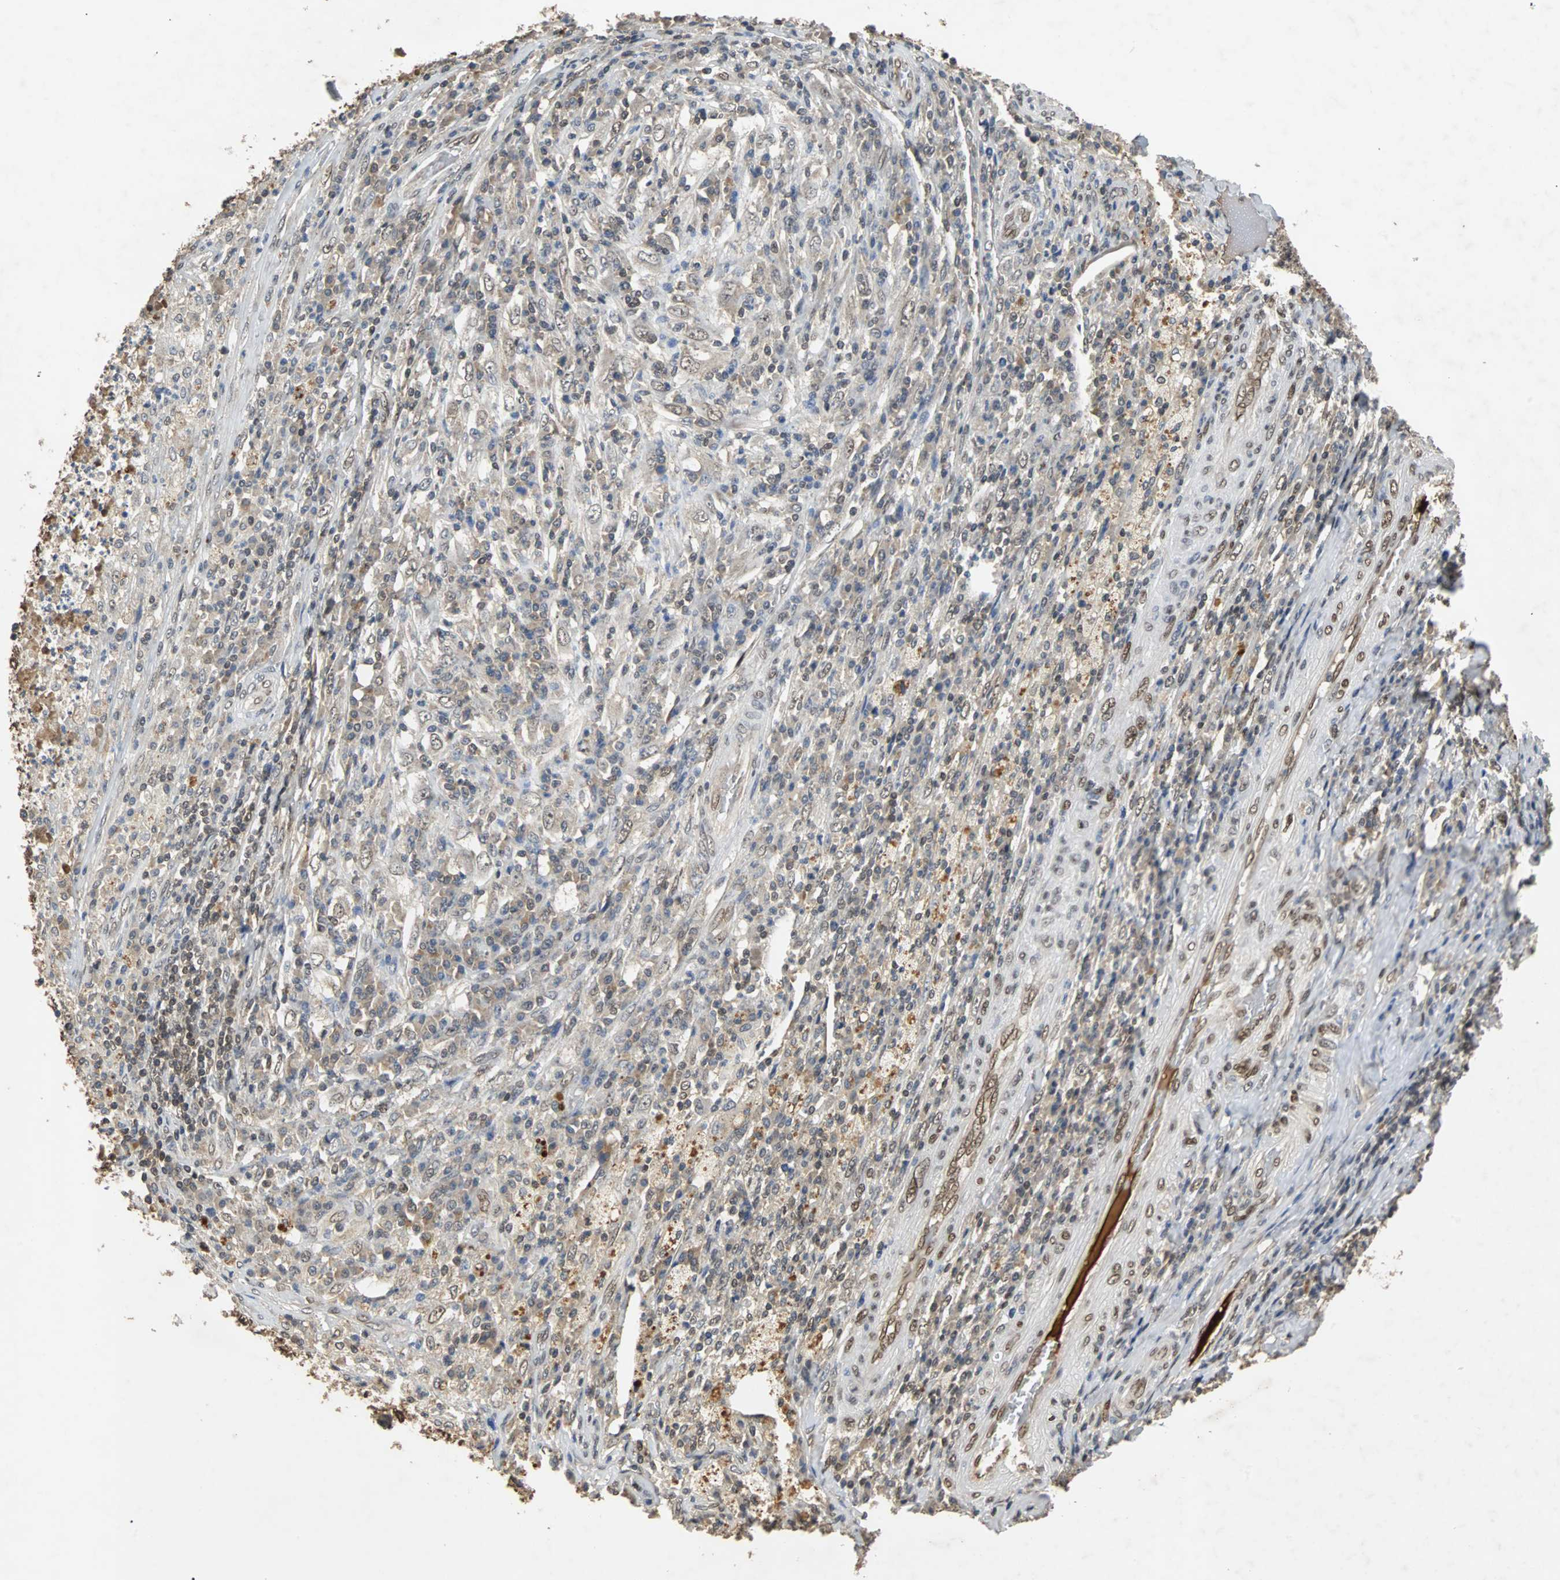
{"staining": {"intensity": "weak", "quantity": ">75%", "location": "cytoplasmic/membranous,nuclear"}, "tissue": "testis cancer", "cell_type": "Tumor cells", "image_type": "cancer", "snomed": [{"axis": "morphology", "description": "Necrosis, NOS"}, {"axis": "morphology", "description": "Carcinoma, Embryonal, NOS"}, {"axis": "topography", "description": "Testis"}], "caption": "Testis cancer stained with a brown dye shows weak cytoplasmic/membranous and nuclear positive expression in about >75% of tumor cells.", "gene": "PHC1", "patient": {"sex": "male", "age": 19}}